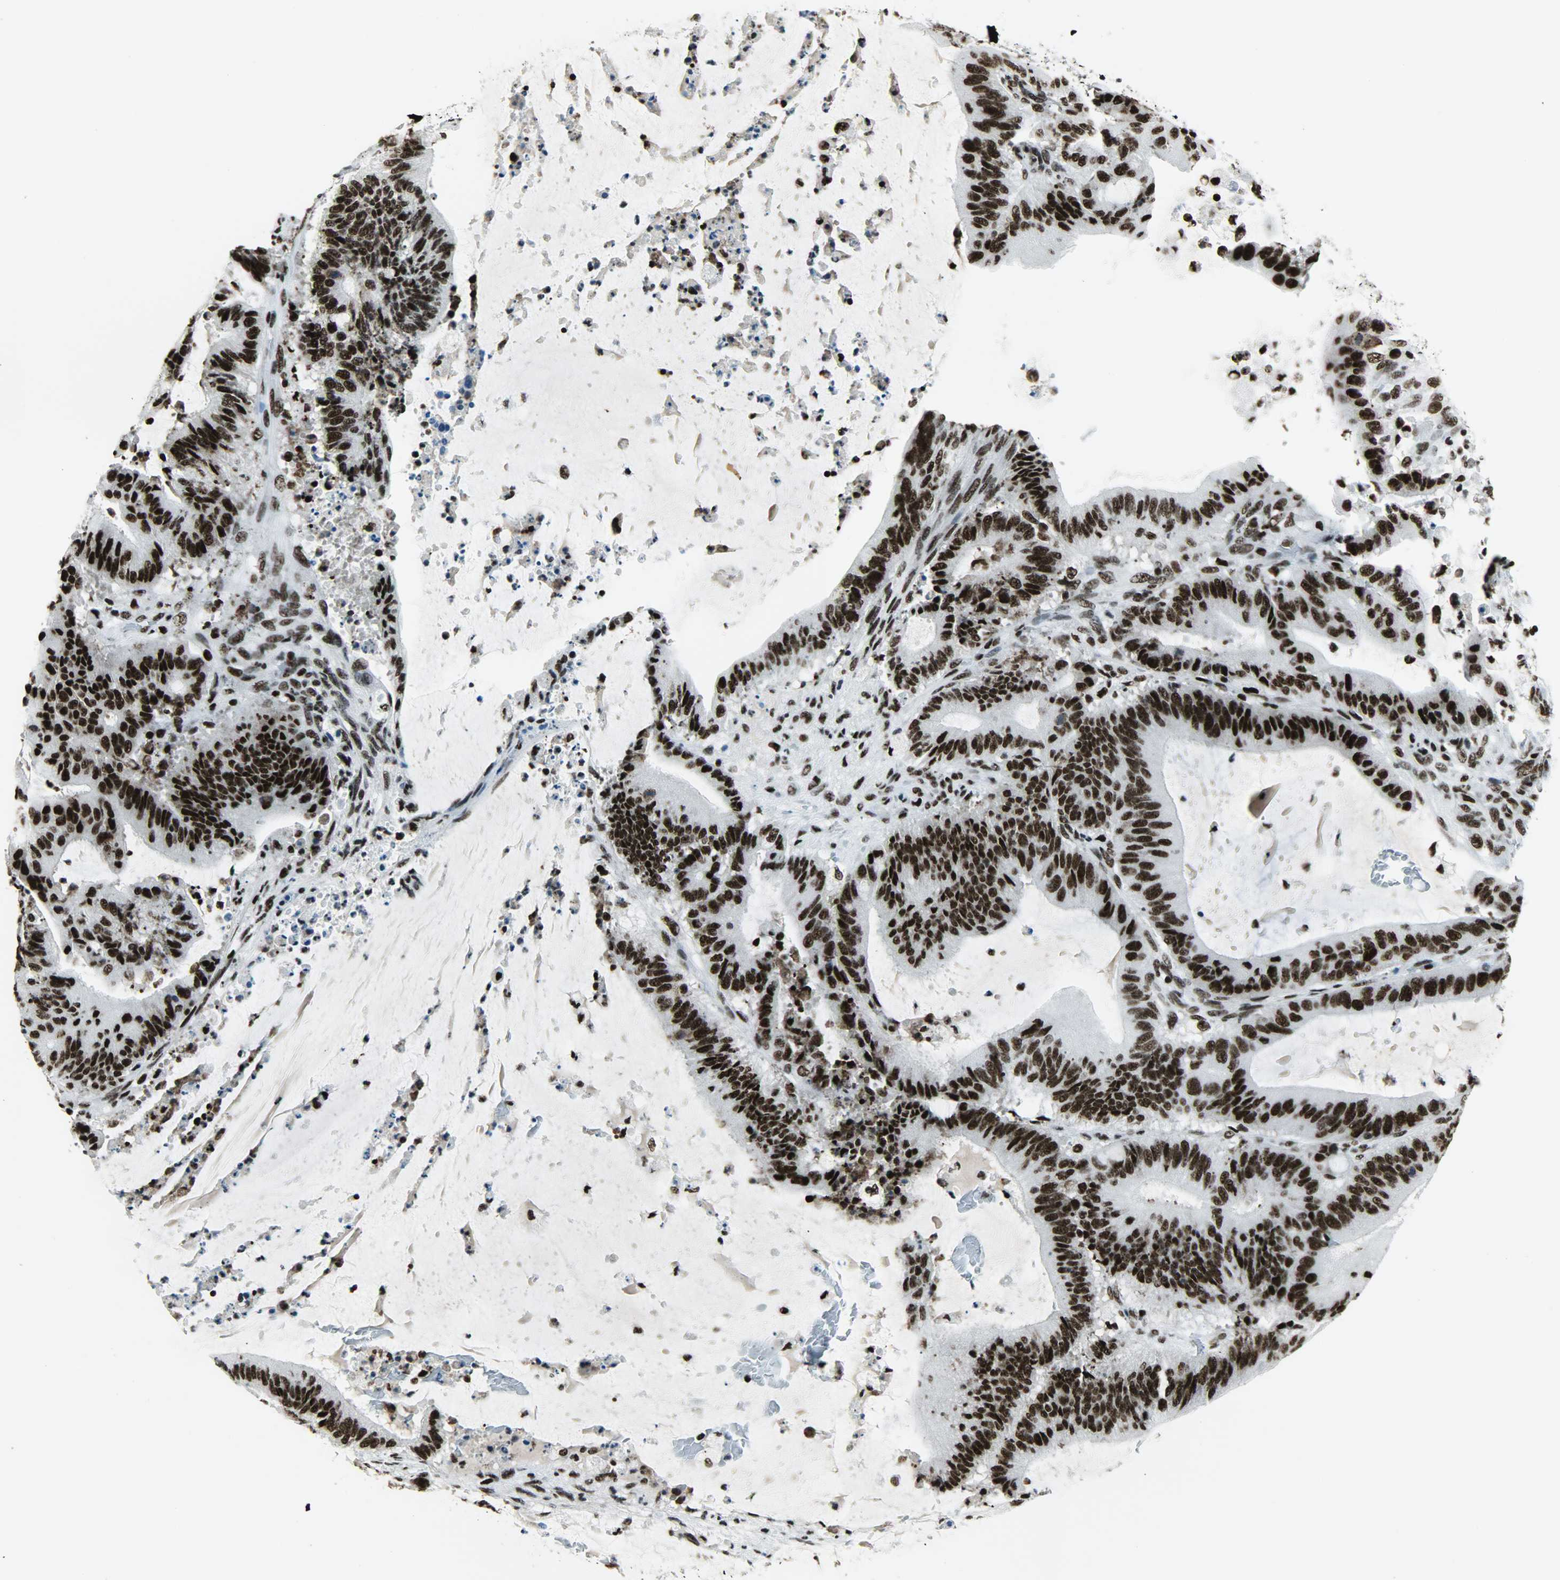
{"staining": {"intensity": "strong", "quantity": ">75%", "location": "nuclear"}, "tissue": "liver cancer", "cell_type": "Tumor cells", "image_type": "cancer", "snomed": [{"axis": "morphology", "description": "Cholangiocarcinoma"}, {"axis": "topography", "description": "Liver"}], "caption": "An IHC micrograph of neoplastic tissue is shown. Protein staining in brown shows strong nuclear positivity in liver cancer (cholangiocarcinoma) within tumor cells.", "gene": "SNRPA", "patient": {"sex": "female", "age": 73}}